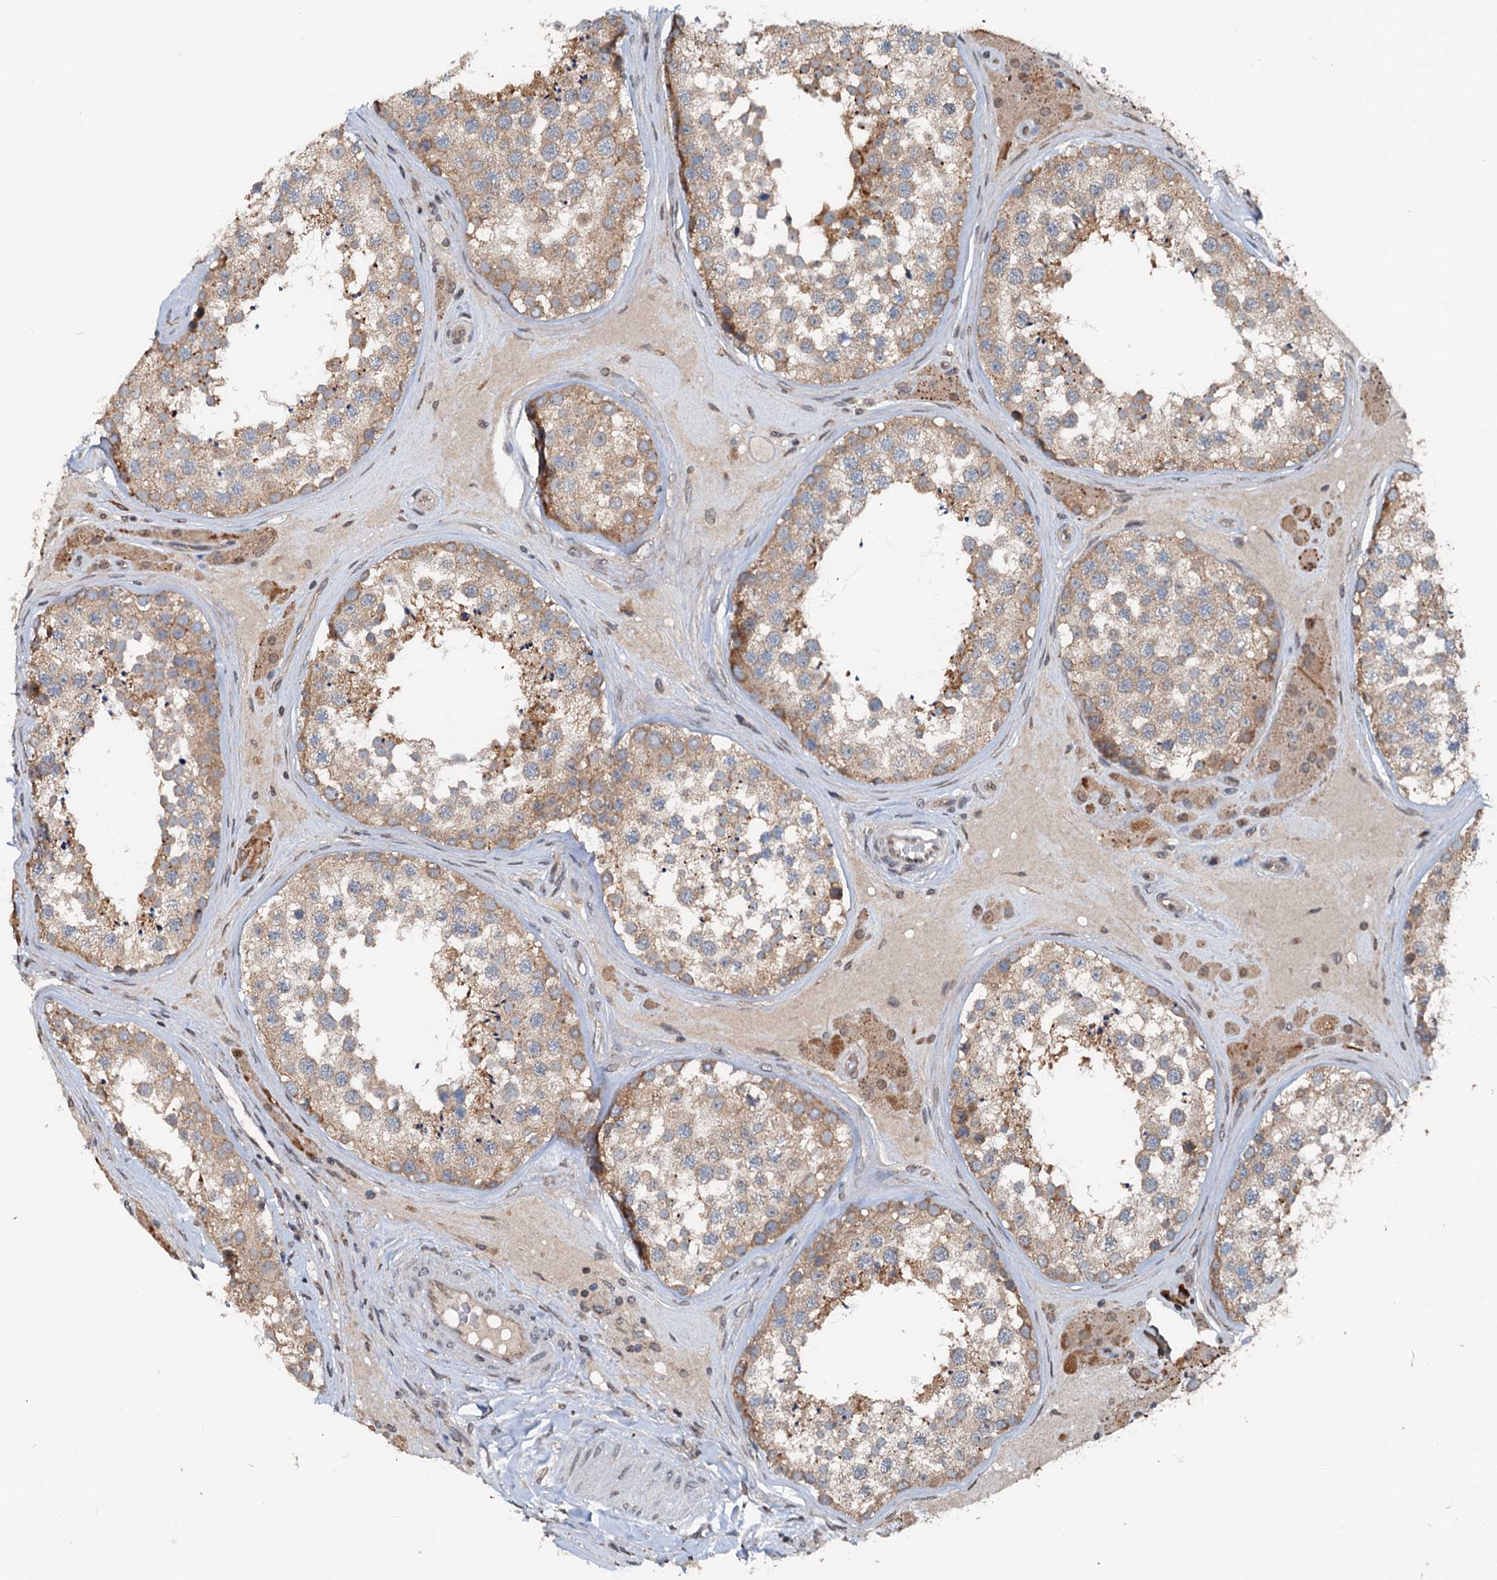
{"staining": {"intensity": "moderate", "quantity": "25%-75%", "location": "cytoplasmic/membranous"}, "tissue": "testis", "cell_type": "Cells in seminiferous ducts", "image_type": "normal", "snomed": [{"axis": "morphology", "description": "Normal tissue, NOS"}, {"axis": "topography", "description": "Testis"}], "caption": "High-power microscopy captured an immunohistochemistry (IHC) histopathology image of benign testis, revealing moderate cytoplasmic/membranous staining in approximately 25%-75% of cells in seminiferous ducts. The staining is performed using DAB (3,3'-diaminobenzidine) brown chromogen to label protein expression. The nuclei are counter-stained blue using hematoxylin.", "gene": "N4BP2L2", "patient": {"sex": "male", "age": 46}}